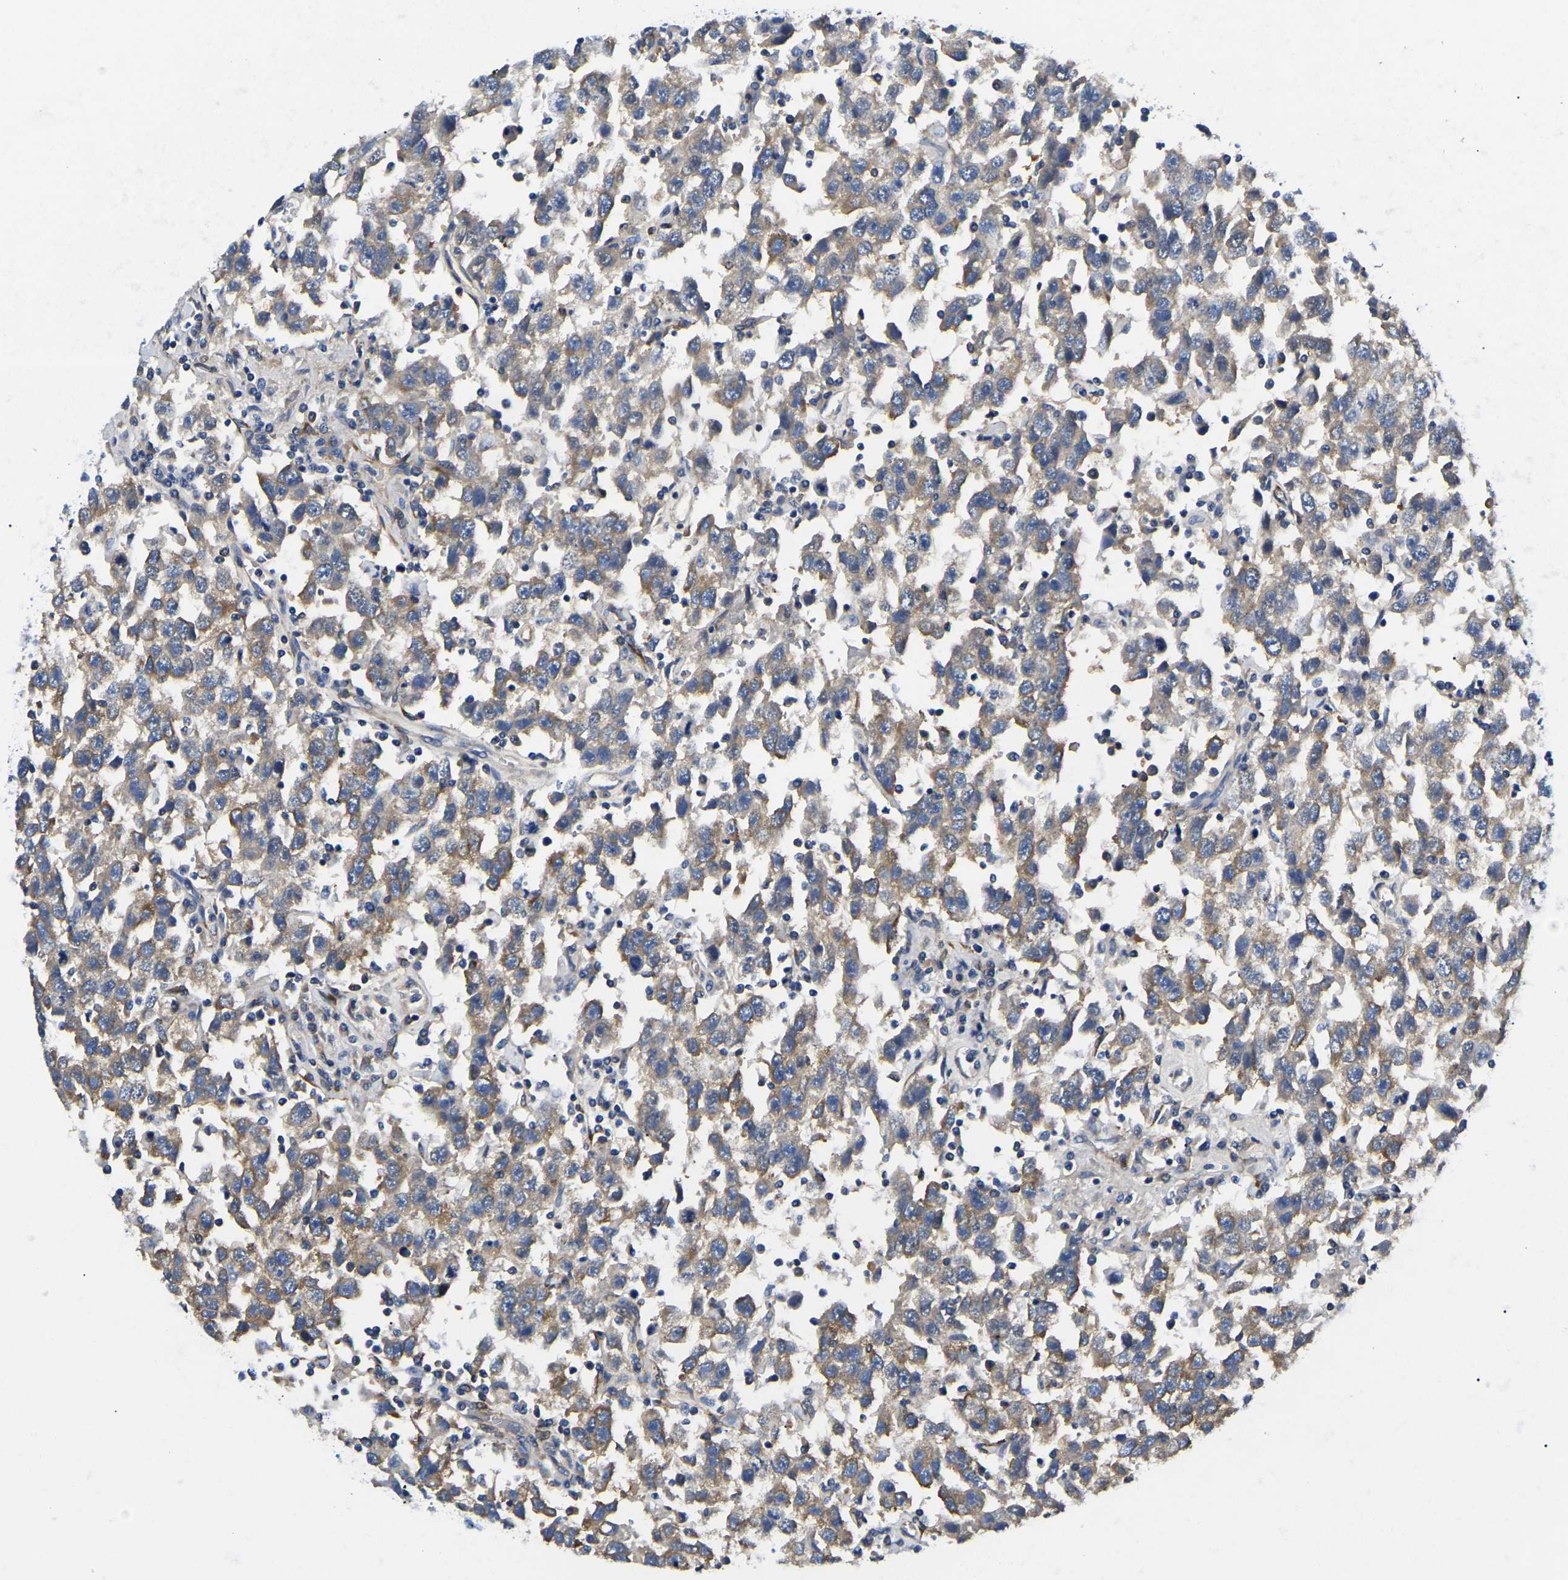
{"staining": {"intensity": "weak", "quantity": ">75%", "location": "cytoplasmic/membranous"}, "tissue": "testis cancer", "cell_type": "Tumor cells", "image_type": "cancer", "snomed": [{"axis": "morphology", "description": "Seminoma, NOS"}, {"axis": "topography", "description": "Testis"}], "caption": "This is an image of immunohistochemistry (IHC) staining of seminoma (testis), which shows weak positivity in the cytoplasmic/membranous of tumor cells.", "gene": "DUSP8", "patient": {"sex": "male", "age": 41}}